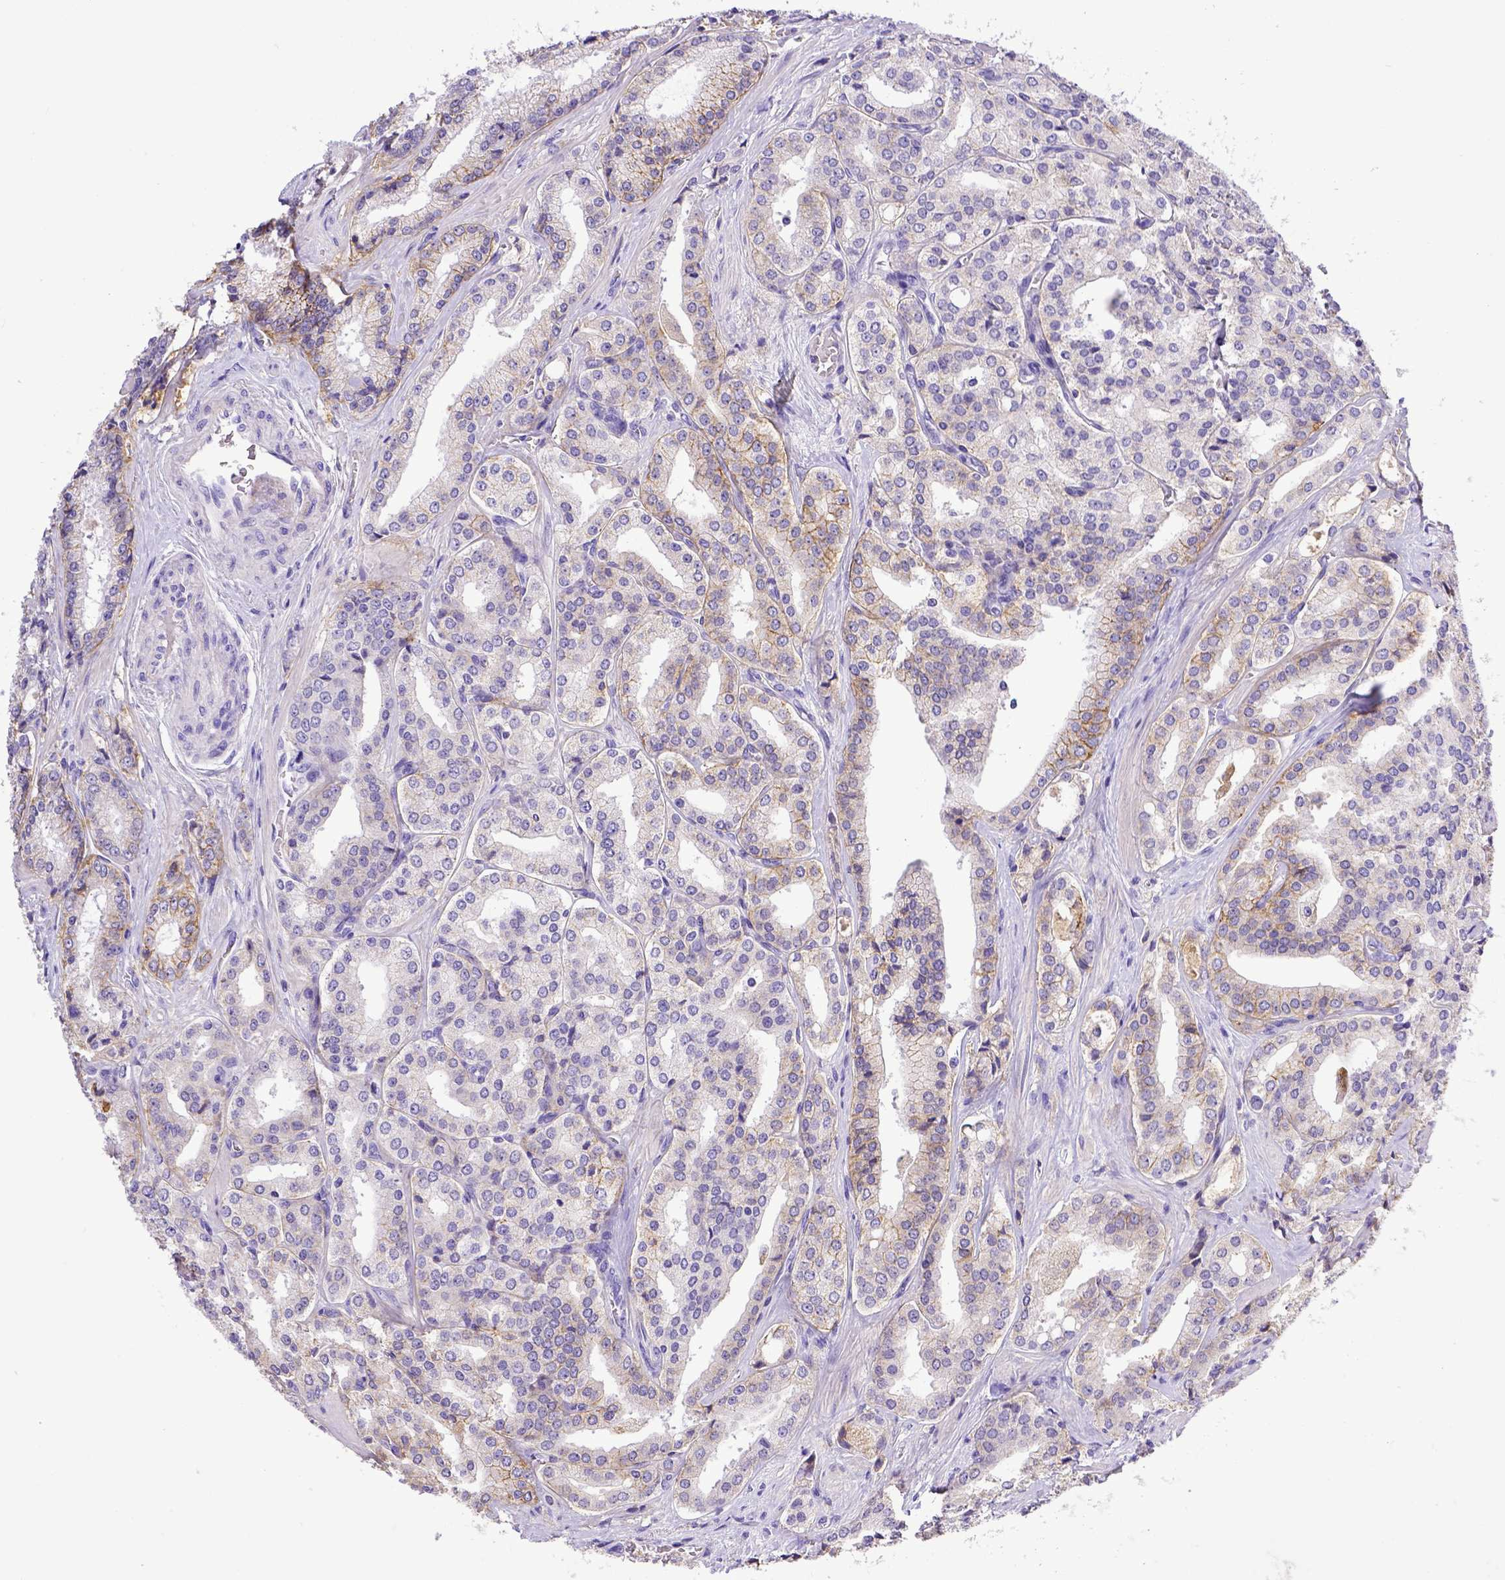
{"staining": {"intensity": "weak", "quantity": "<25%", "location": "cytoplasmic/membranous"}, "tissue": "prostate cancer", "cell_type": "Tumor cells", "image_type": "cancer", "snomed": [{"axis": "morphology", "description": "Adenocarcinoma, Low grade"}, {"axis": "topography", "description": "Prostate"}], "caption": "Tumor cells show no significant staining in adenocarcinoma (low-grade) (prostate). The staining is performed using DAB brown chromogen with nuclei counter-stained in using hematoxylin.", "gene": "BTN1A1", "patient": {"sex": "male", "age": 56}}